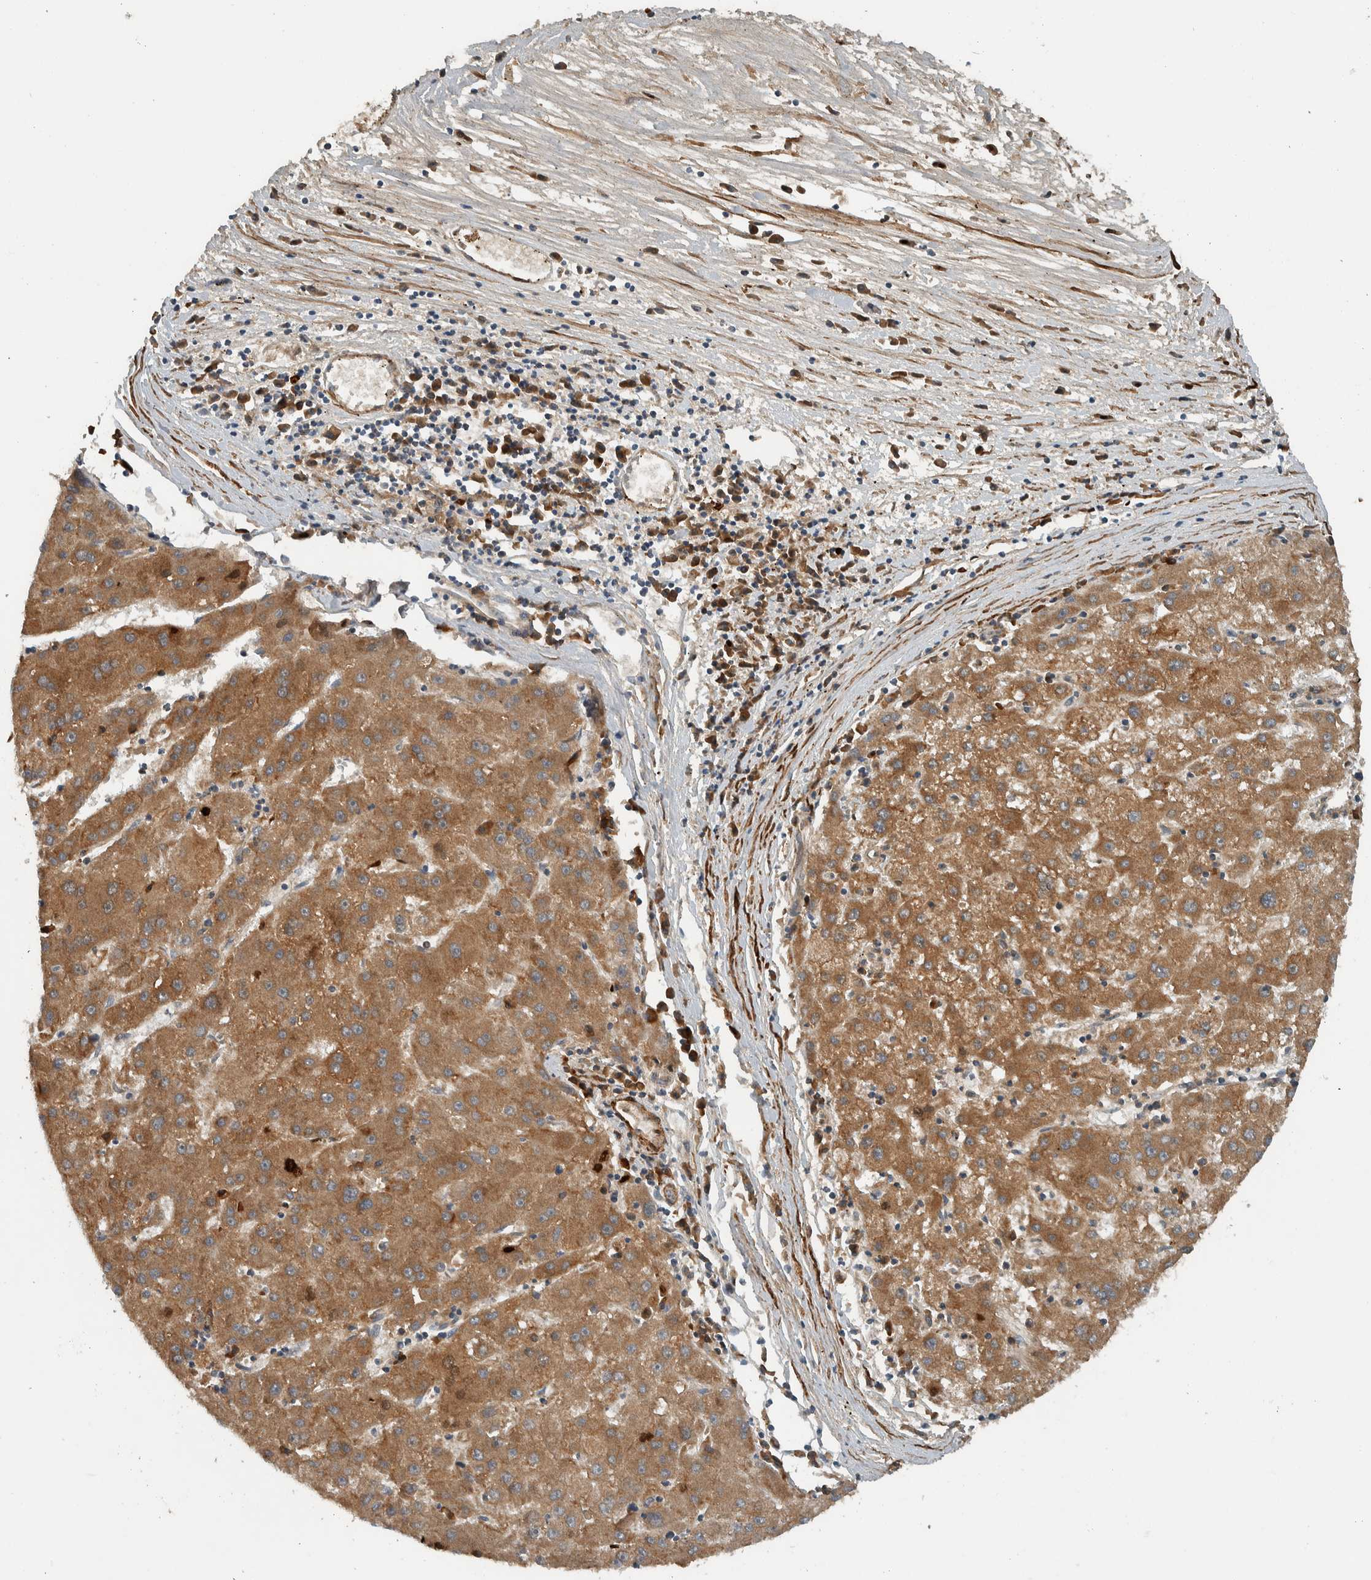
{"staining": {"intensity": "moderate", "quantity": ">75%", "location": "cytoplasmic/membranous"}, "tissue": "liver cancer", "cell_type": "Tumor cells", "image_type": "cancer", "snomed": [{"axis": "morphology", "description": "Carcinoma, Hepatocellular, NOS"}, {"axis": "topography", "description": "Liver"}], "caption": "Immunohistochemical staining of liver cancer (hepatocellular carcinoma) shows medium levels of moderate cytoplasmic/membranous protein expression in about >75% of tumor cells.", "gene": "LBHD1", "patient": {"sex": "male", "age": 72}}